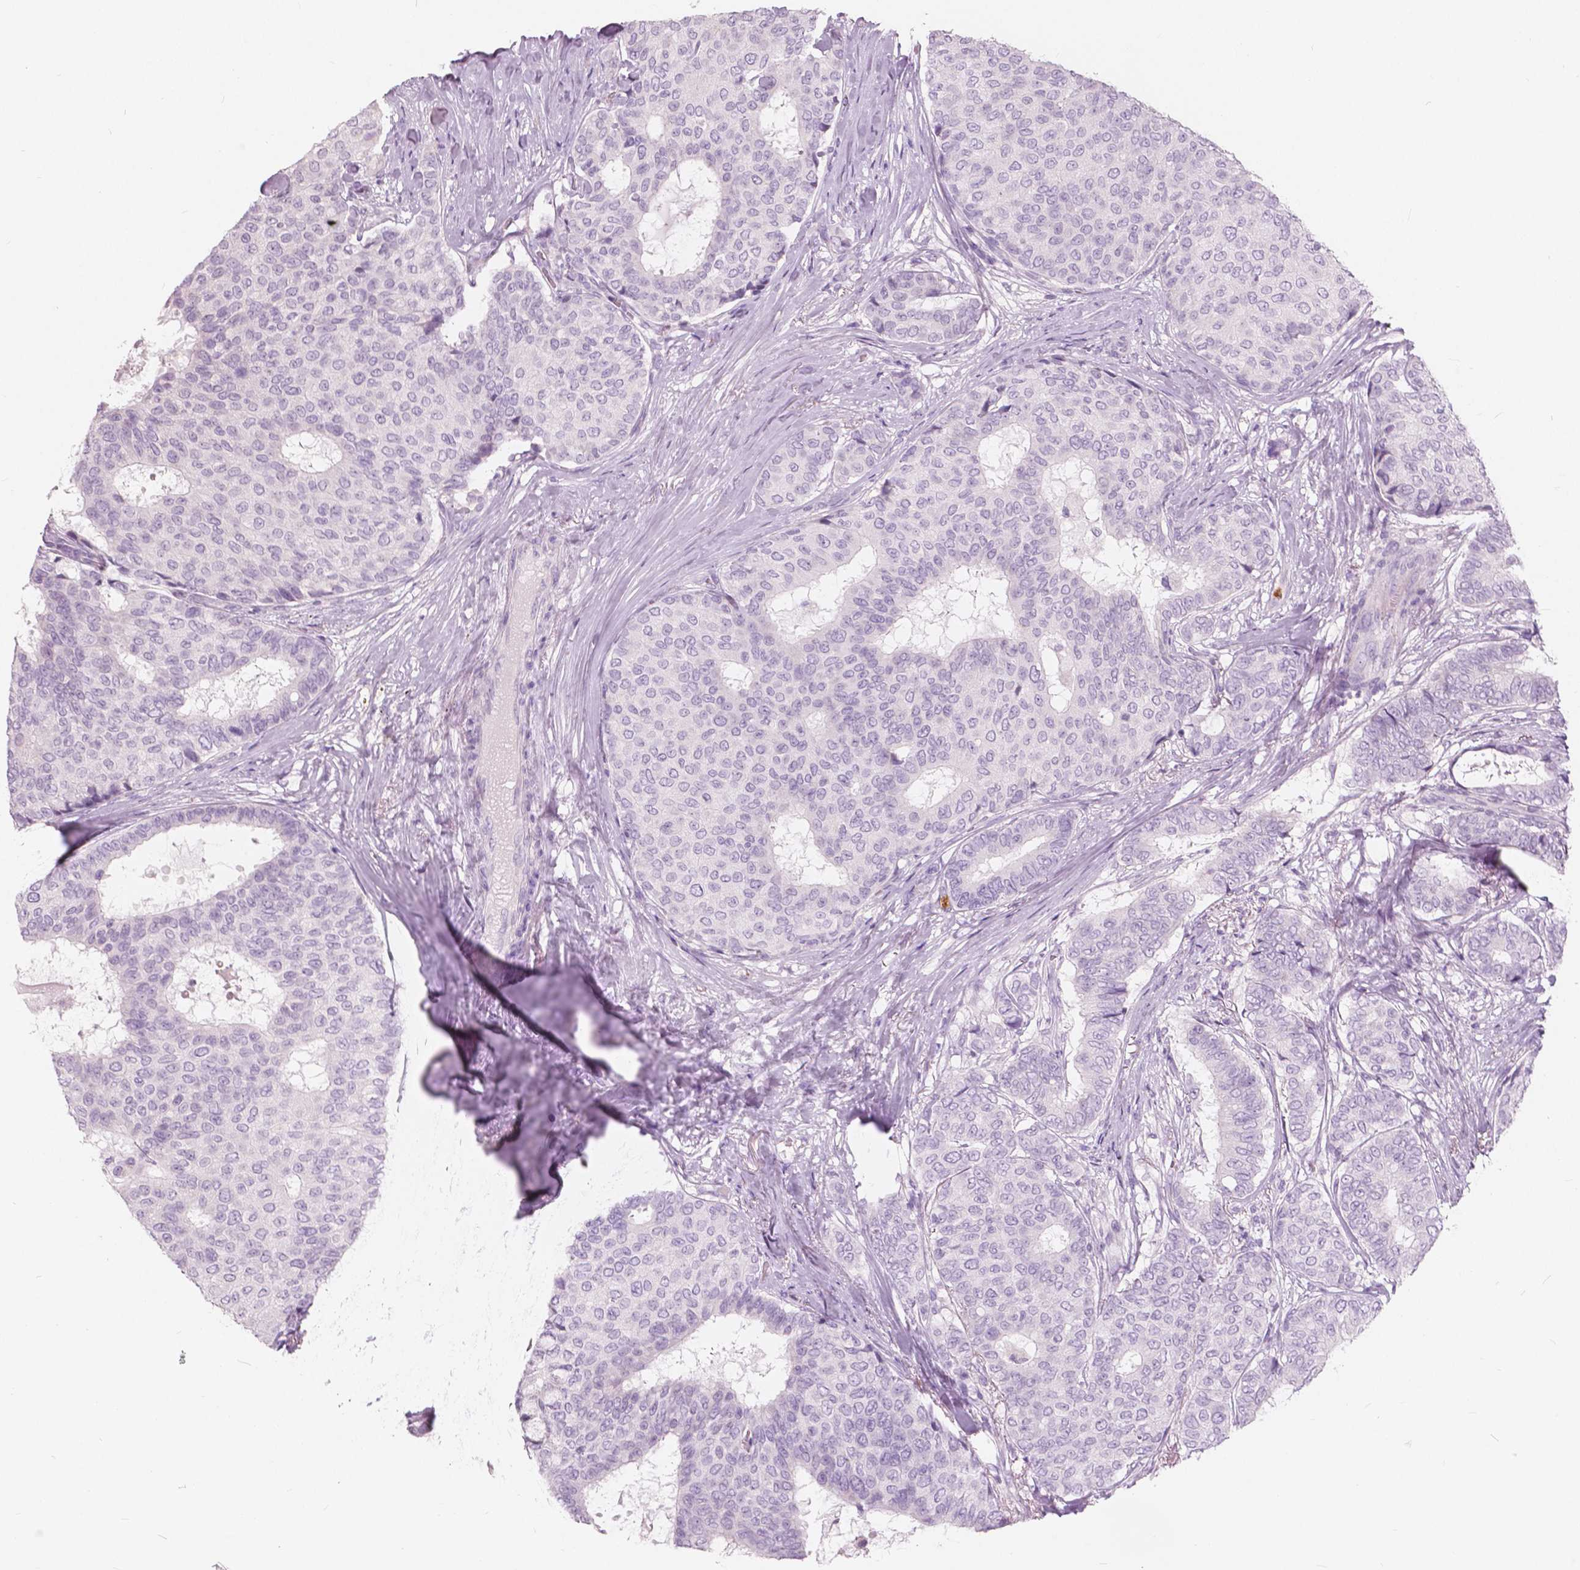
{"staining": {"intensity": "negative", "quantity": "none", "location": "none"}, "tissue": "breast cancer", "cell_type": "Tumor cells", "image_type": "cancer", "snomed": [{"axis": "morphology", "description": "Duct carcinoma"}, {"axis": "topography", "description": "Breast"}], "caption": "A high-resolution image shows immunohistochemistry (IHC) staining of intraductal carcinoma (breast), which shows no significant positivity in tumor cells.", "gene": "CXCR2", "patient": {"sex": "female", "age": 75}}